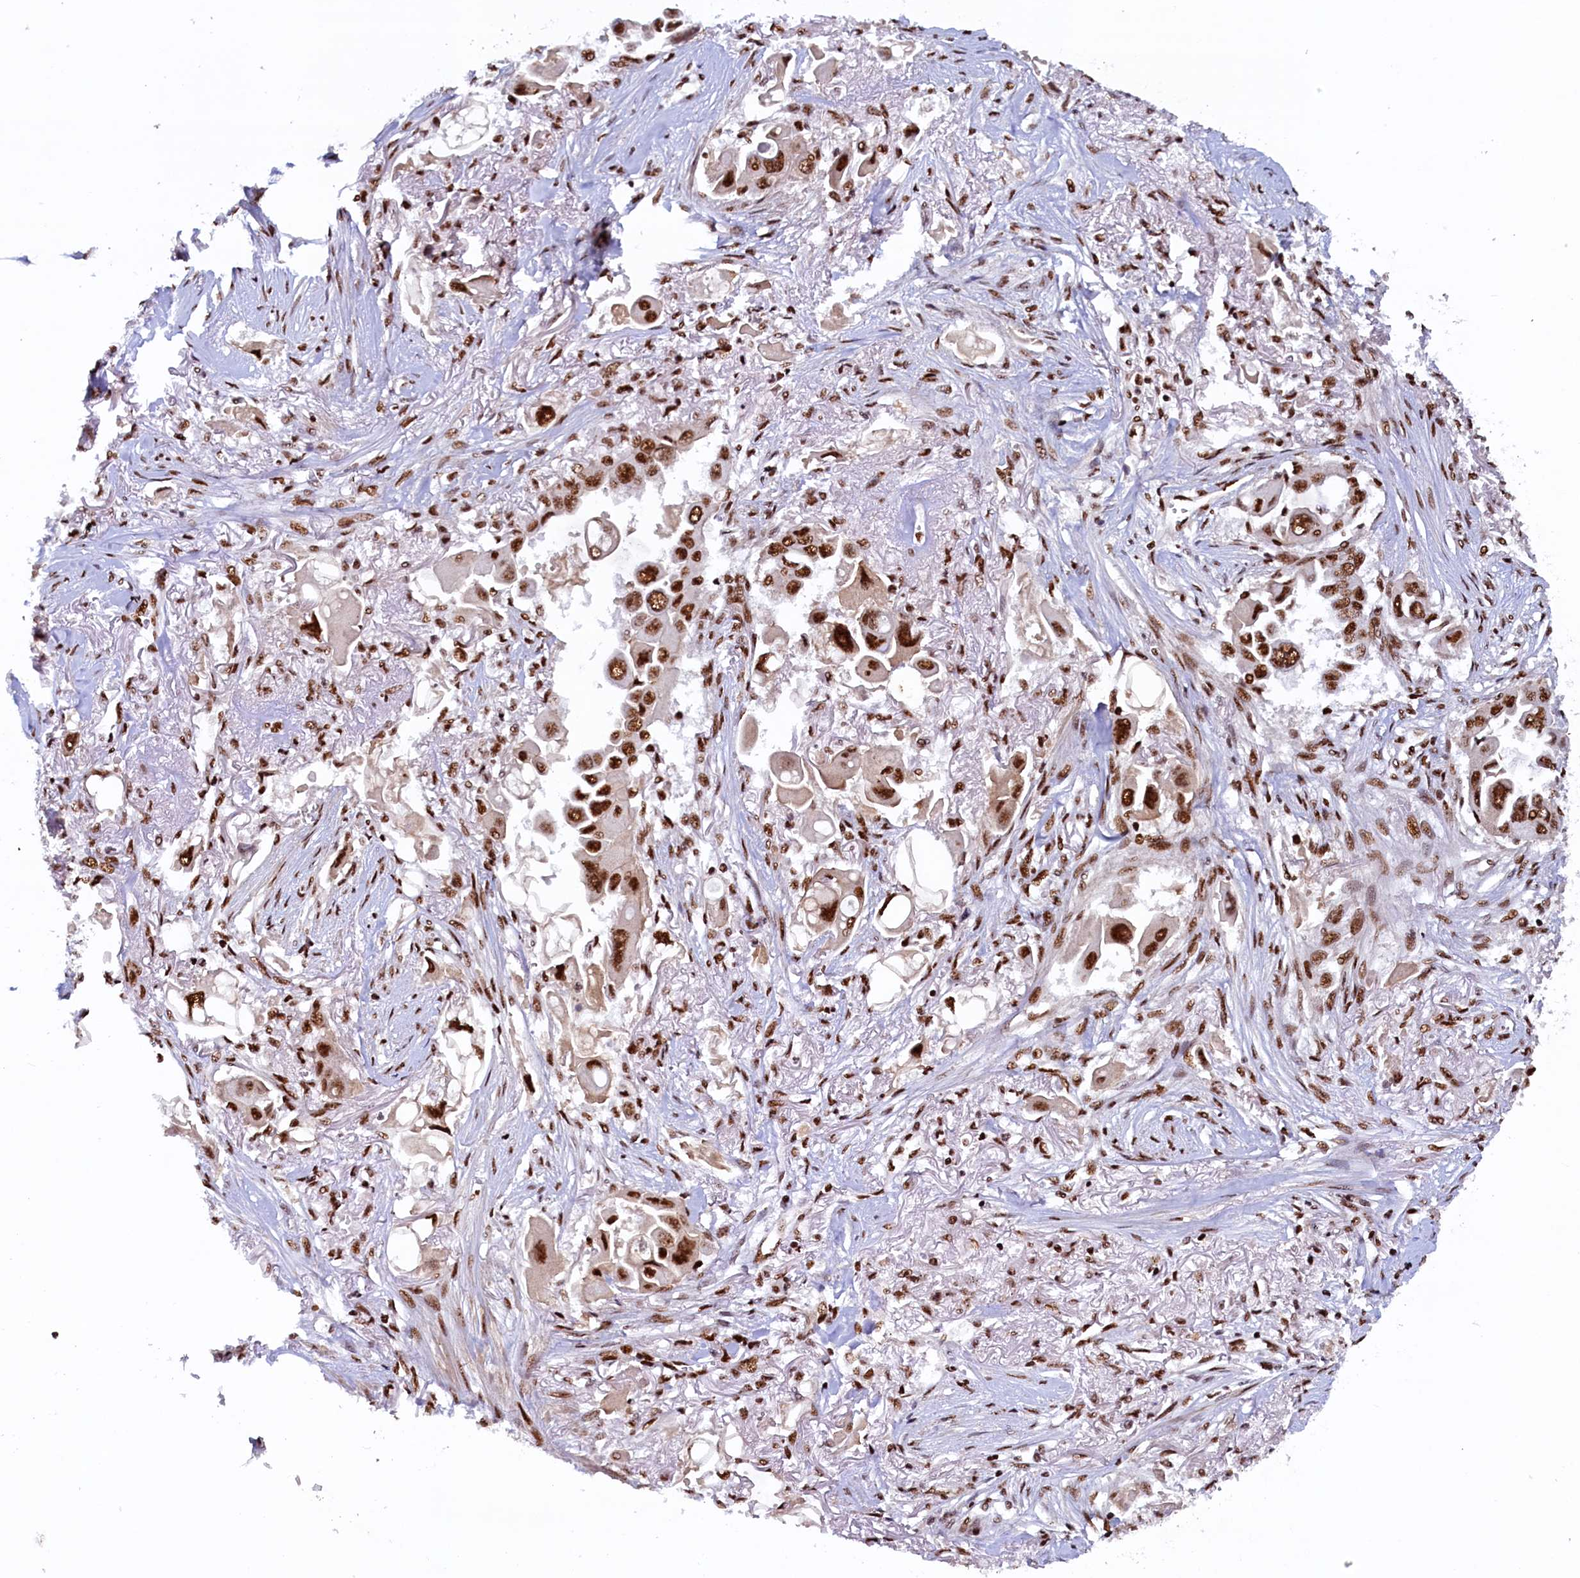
{"staining": {"intensity": "strong", "quantity": ">75%", "location": "nuclear"}, "tissue": "lung cancer", "cell_type": "Tumor cells", "image_type": "cancer", "snomed": [{"axis": "morphology", "description": "Adenocarcinoma, NOS"}, {"axis": "topography", "description": "Lung"}], "caption": "Strong nuclear protein staining is appreciated in about >75% of tumor cells in lung cancer (adenocarcinoma). (IHC, brightfield microscopy, high magnification).", "gene": "ZC3H18", "patient": {"sex": "female", "age": 76}}